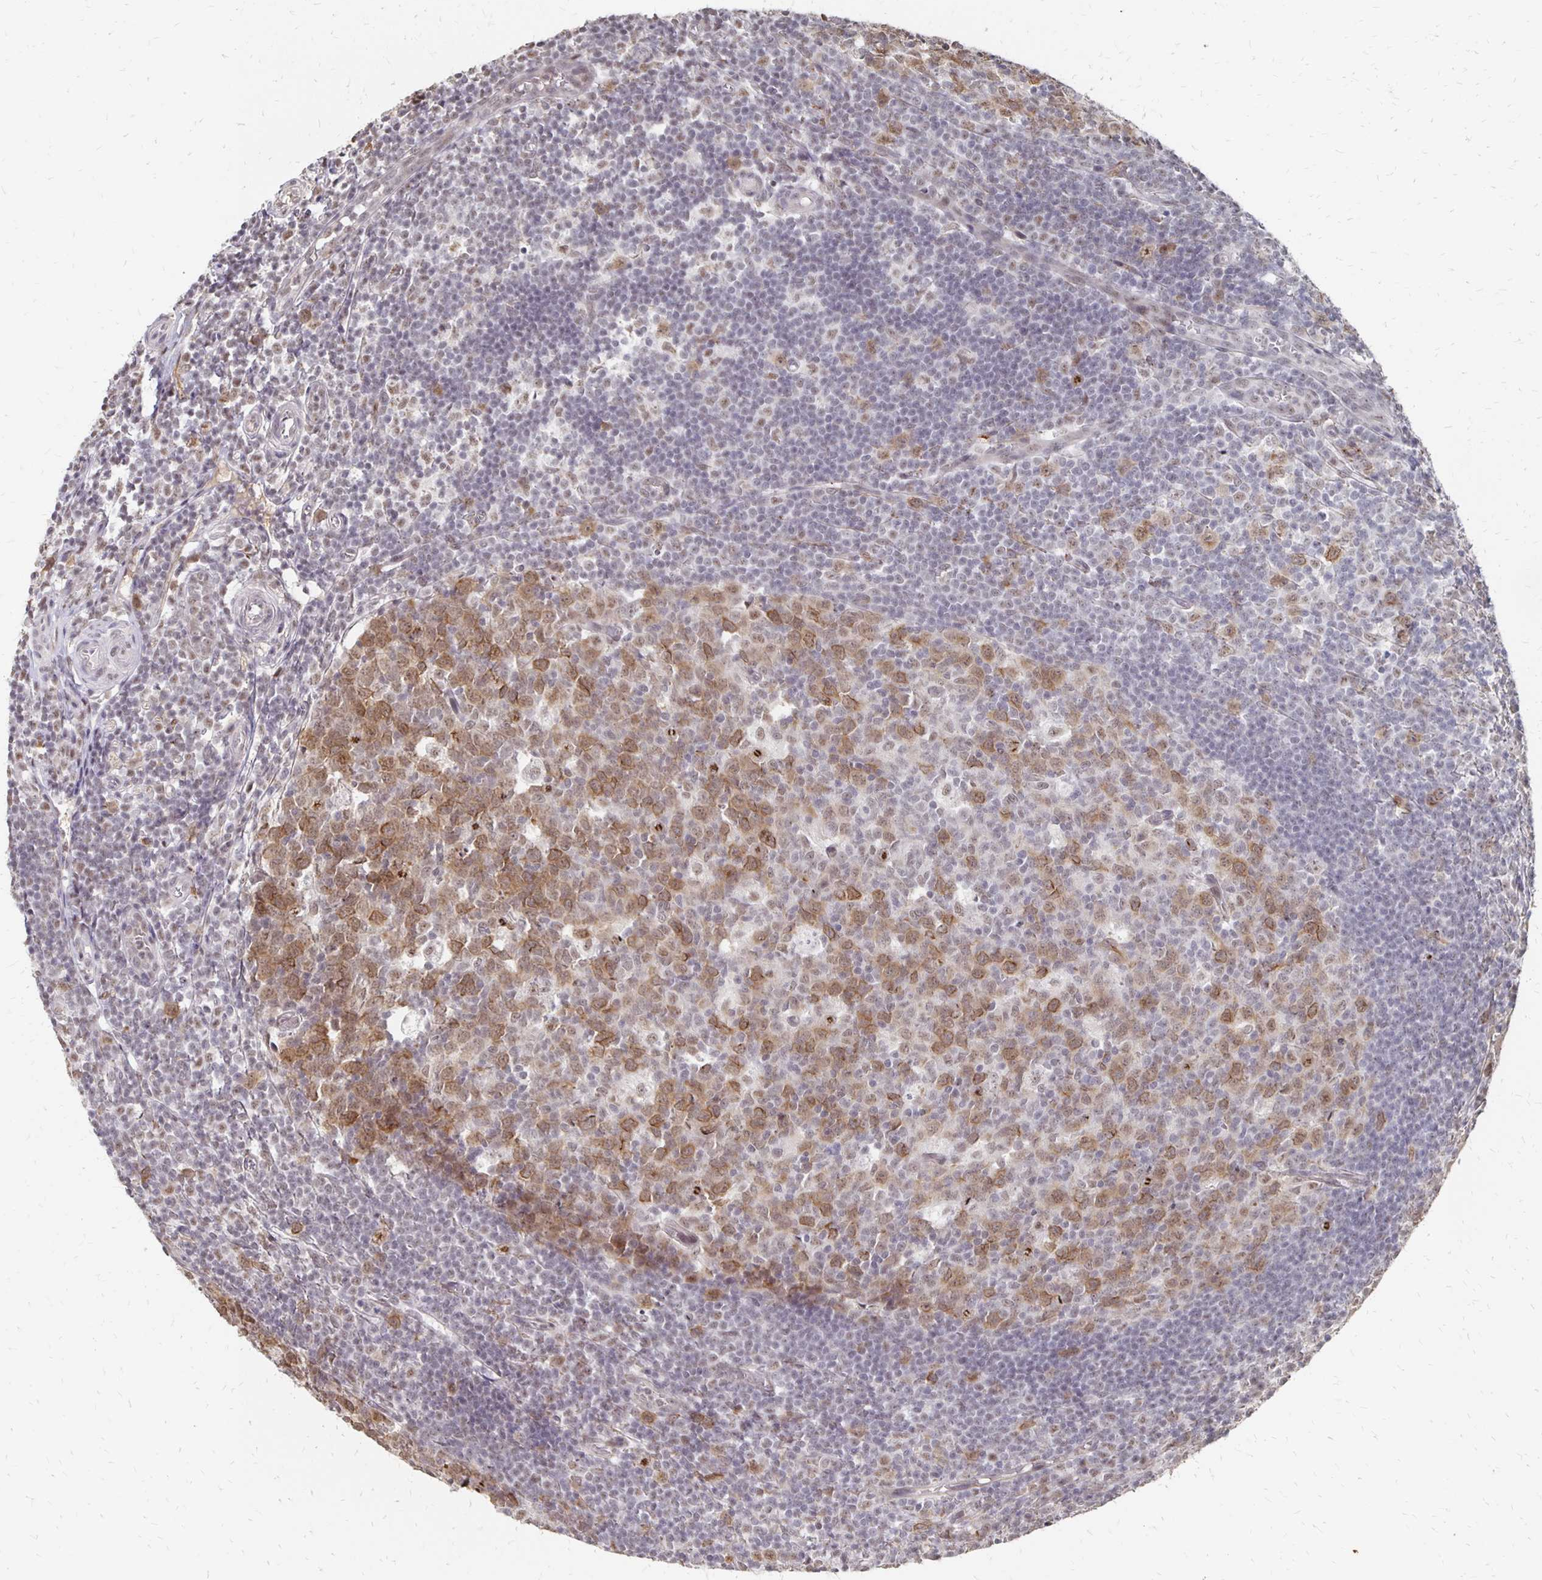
{"staining": {"intensity": "moderate", "quantity": ">75%", "location": "nuclear"}, "tissue": "appendix", "cell_type": "Glandular cells", "image_type": "normal", "snomed": [{"axis": "morphology", "description": "Normal tissue, NOS"}, {"axis": "topography", "description": "Appendix"}], "caption": "A micrograph of appendix stained for a protein shows moderate nuclear brown staining in glandular cells. (Stains: DAB in brown, nuclei in blue, Microscopy: brightfield microscopy at high magnification).", "gene": "CLASRP", "patient": {"sex": "male", "age": 18}}